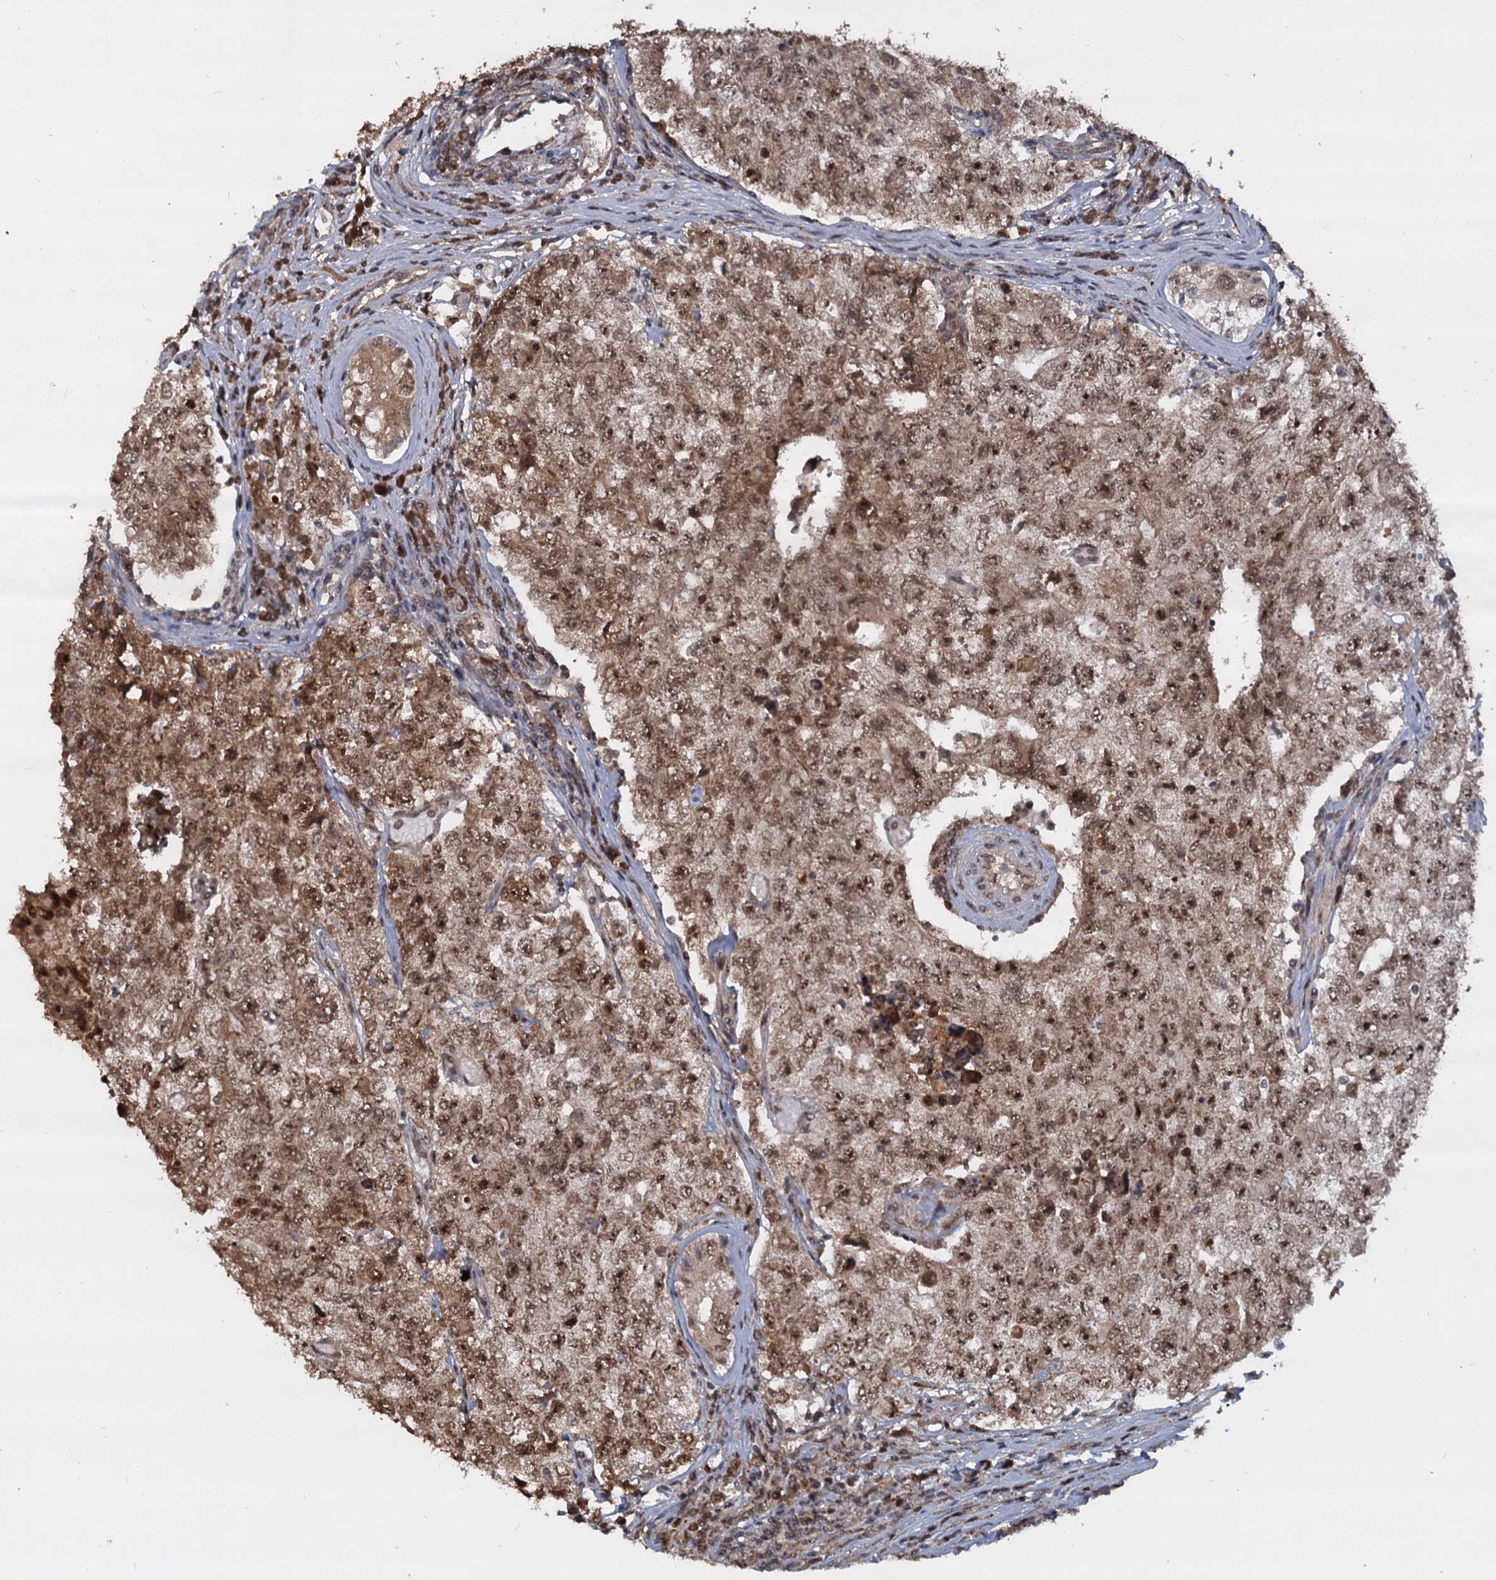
{"staining": {"intensity": "moderate", "quantity": ">75%", "location": "cytoplasmic/membranous,nuclear"}, "tissue": "testis cancer", "cell_type": "Tumor cells", "image_type": "cancer", "snomed": [{"axis": "morphology", "description": "Carcinoma, Embryonal, NOS"}, {"axis": "topography", "description": "Testis"}], "caption": "Human testis cancer (embryonal carcinoma) stained with a brown dye shows moderate cytoplasmic/membranous and nuclear positive staining in about >75% of tumor cells.", "gene": "FAM216B", "patient": {"sex": "male", "age": 17}}